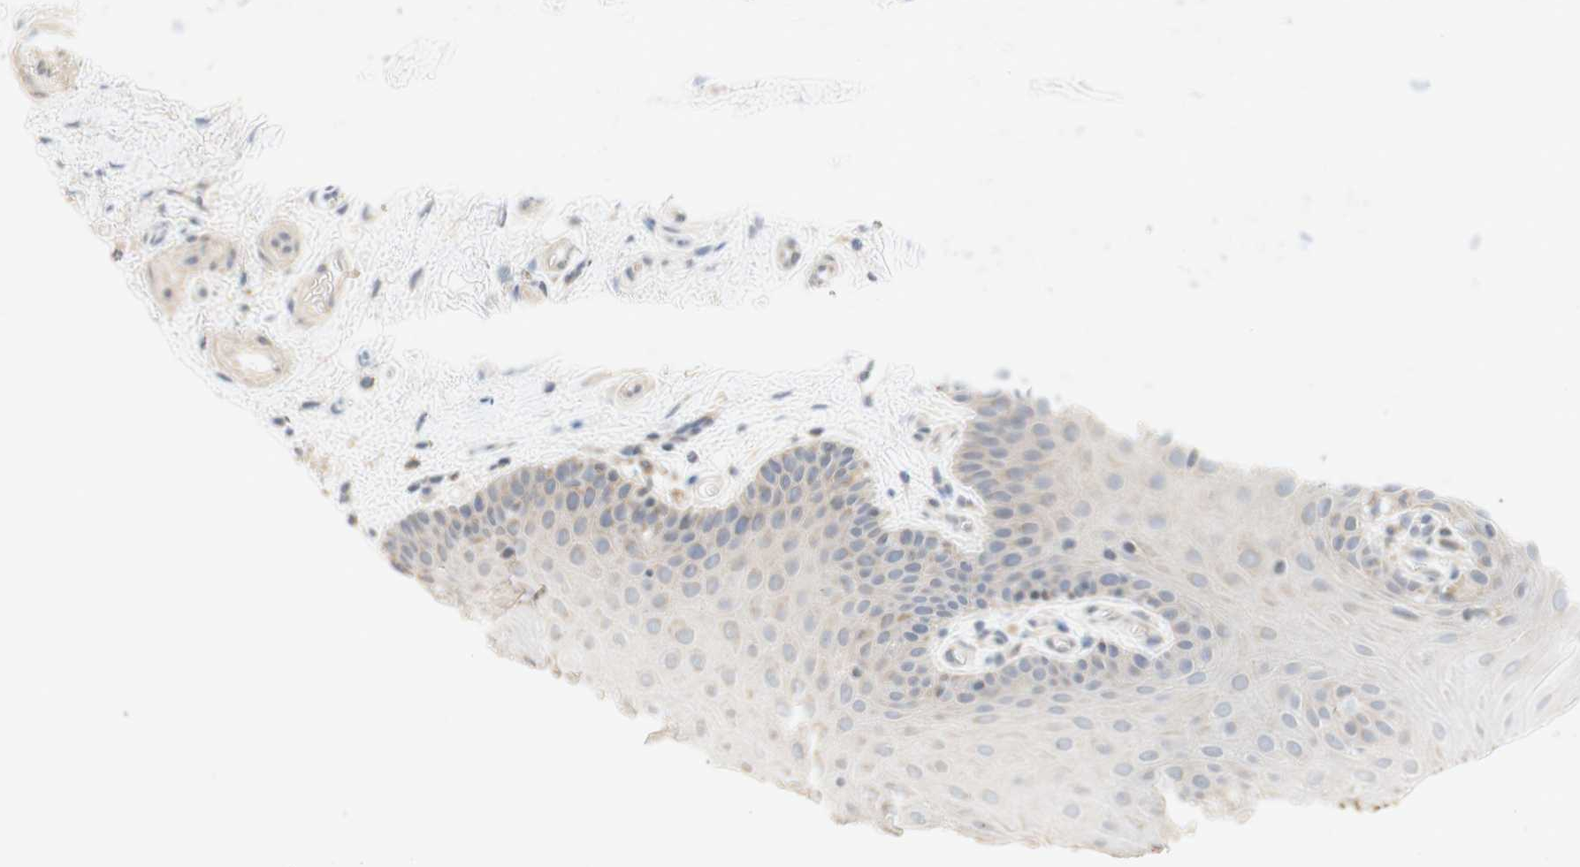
{"staining": {"intensity": "moderate", "quantity": "<25%", "location": "cytoplasmic/membranous"}, "tissue": "oral mucosa", "cell_type": "Squamous epithelial cells", "image_type": "normal", "snomed": [{"axis": "morphology", "description": "Normal tissue, NOS"}, {"axis": "topography", "description": "Skeletal muscle"}, {"axis": "topography", "description": "Oral tissue"}], "caption": "Oral mucosa stained with immunohistochemistry demonstrates moderate cytoplasmic/membranous positivity in about <25% of squamous epithelial cells.", "gene": "PTGIS", "patient": {"sex": "male", "age": 58}}